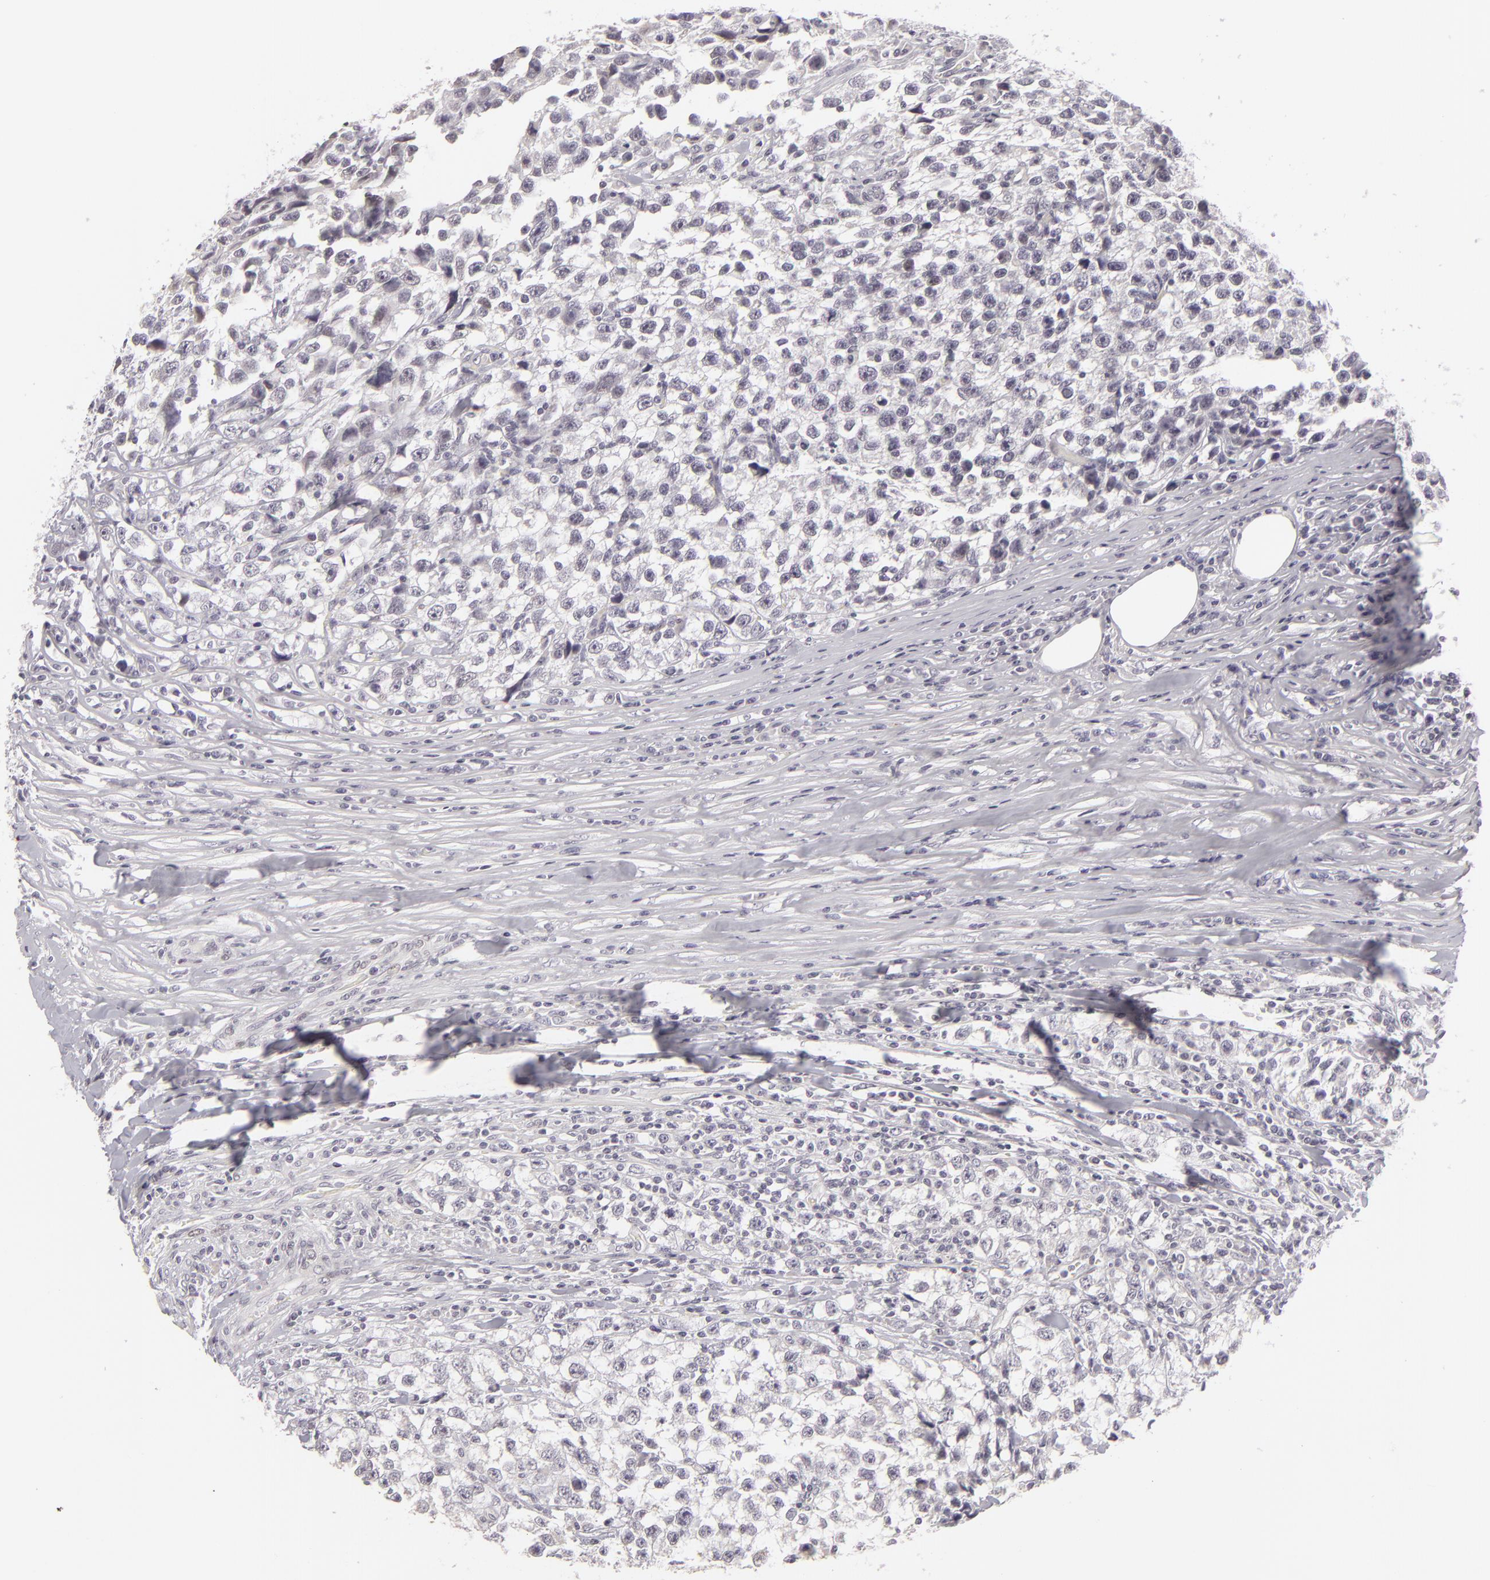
{"staining": {"intensity": "negative", "quantity": "none", "location": "none"}, "tissue": "testis cancer", "cell_type": "Tumor cells", "image_type": "cancer", "snomed": [{"axis": "morphology", "description": "Seminoma, NOS"}, {"axis": "morphology", "description": "Carcinoma, Embryonal, NOS"}, {"axis": "topography", "description": "Testis"}], "caption": "Immunohistochemistry micrograph of testis seminoma stained for a protein (brown), which exhibits no staining in tumor cells.", "gene": "SIX1", "patient": {"sex": "male", "age": 30}}